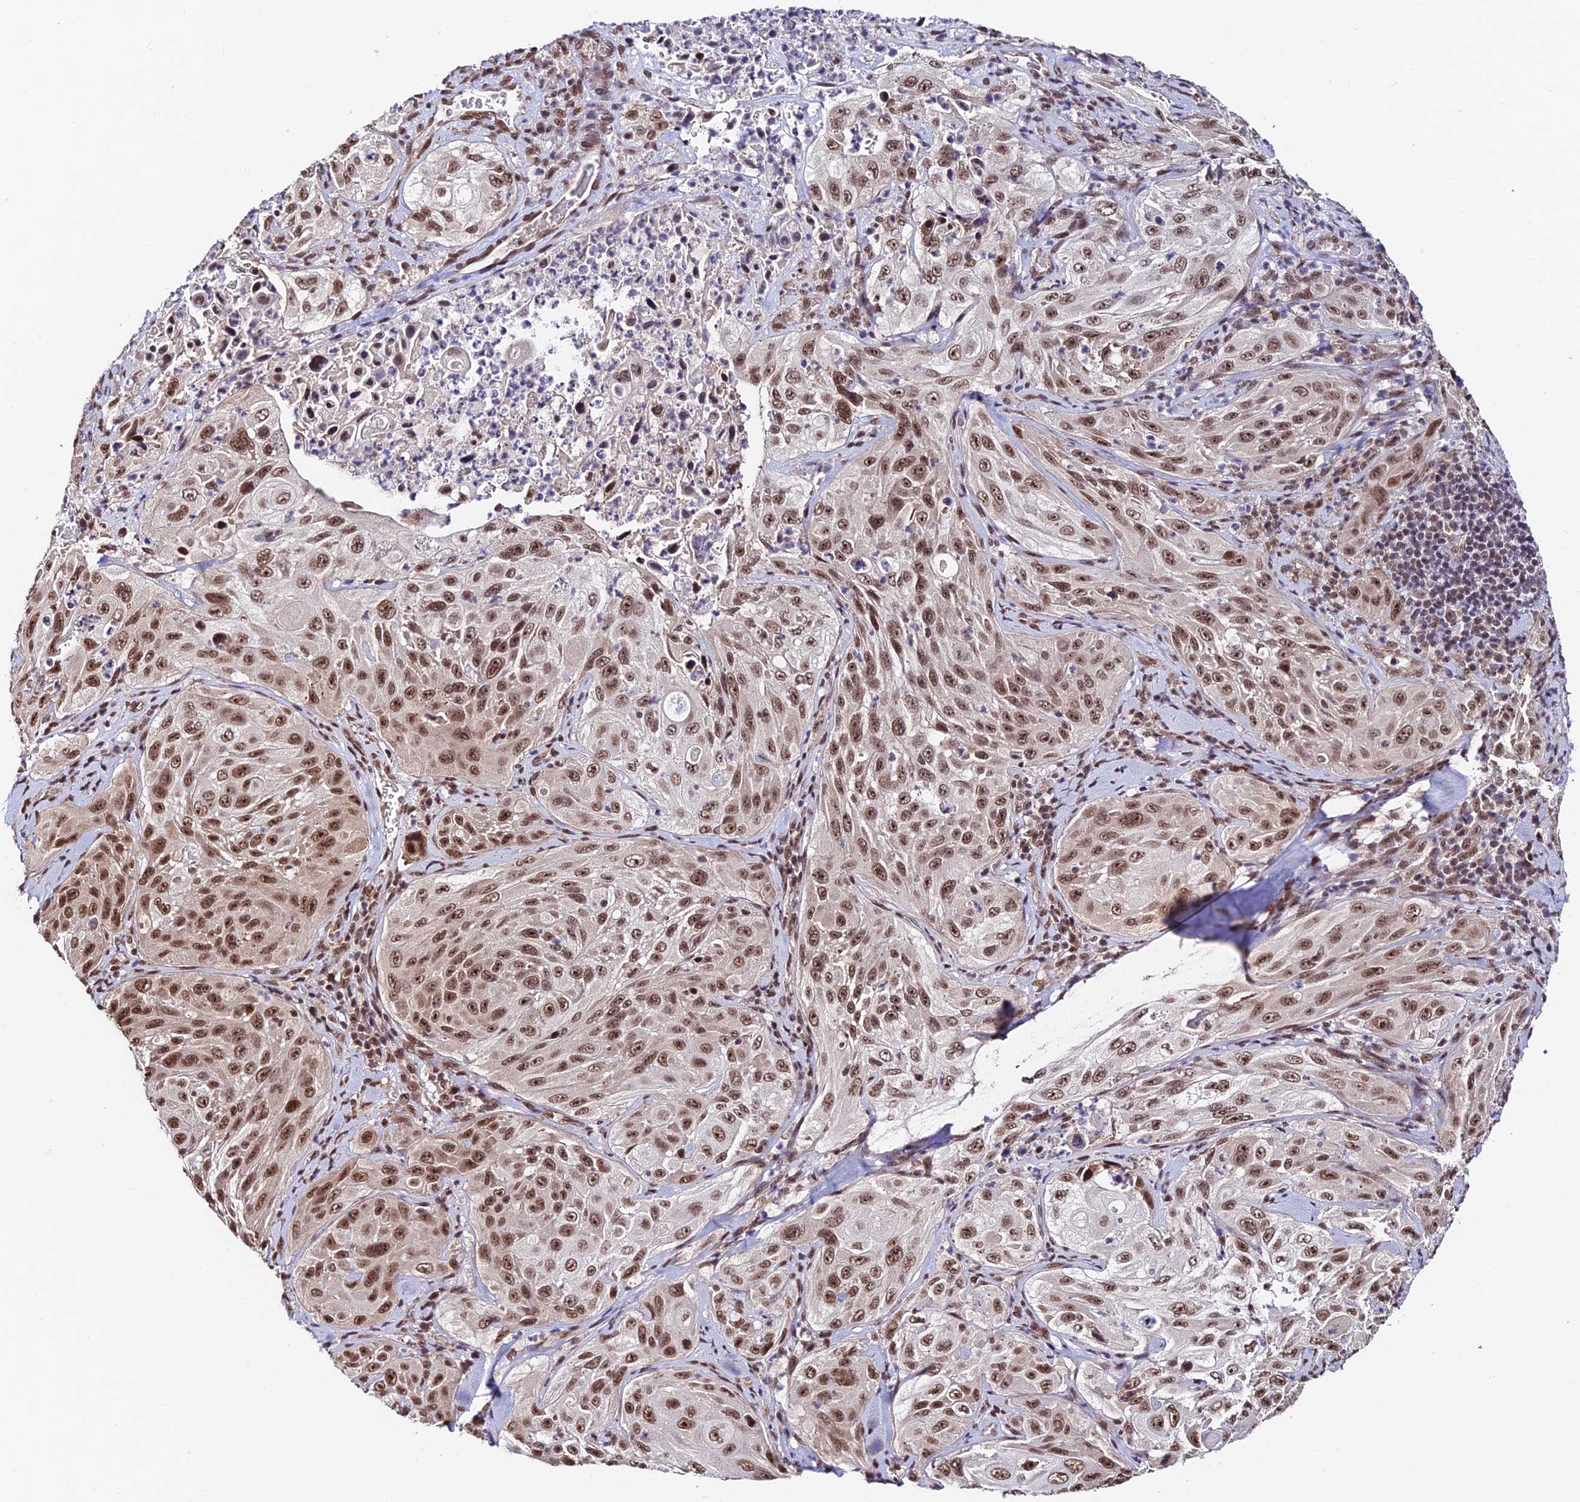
{"staining": {"intensity": "moderate", "quantity": ">75%", "location": "nuclear"}, "tissue": "cervical cancer", "cell_type": "Tumor cells", "image_type": "cancer", "snomed": [{"axis": "morphology", "description": "Squamous cell carcinoma, NOS"}, {"axis": "topography", "description": "Cervix"}], "caption": "Protein staining by immunohistochemistry demonstrates moderate nuclear expression in approximately >75% of tumor cells in cervical cancer.", "gene": "RBM42", "patient": {"sex": "female", "age": 42}}